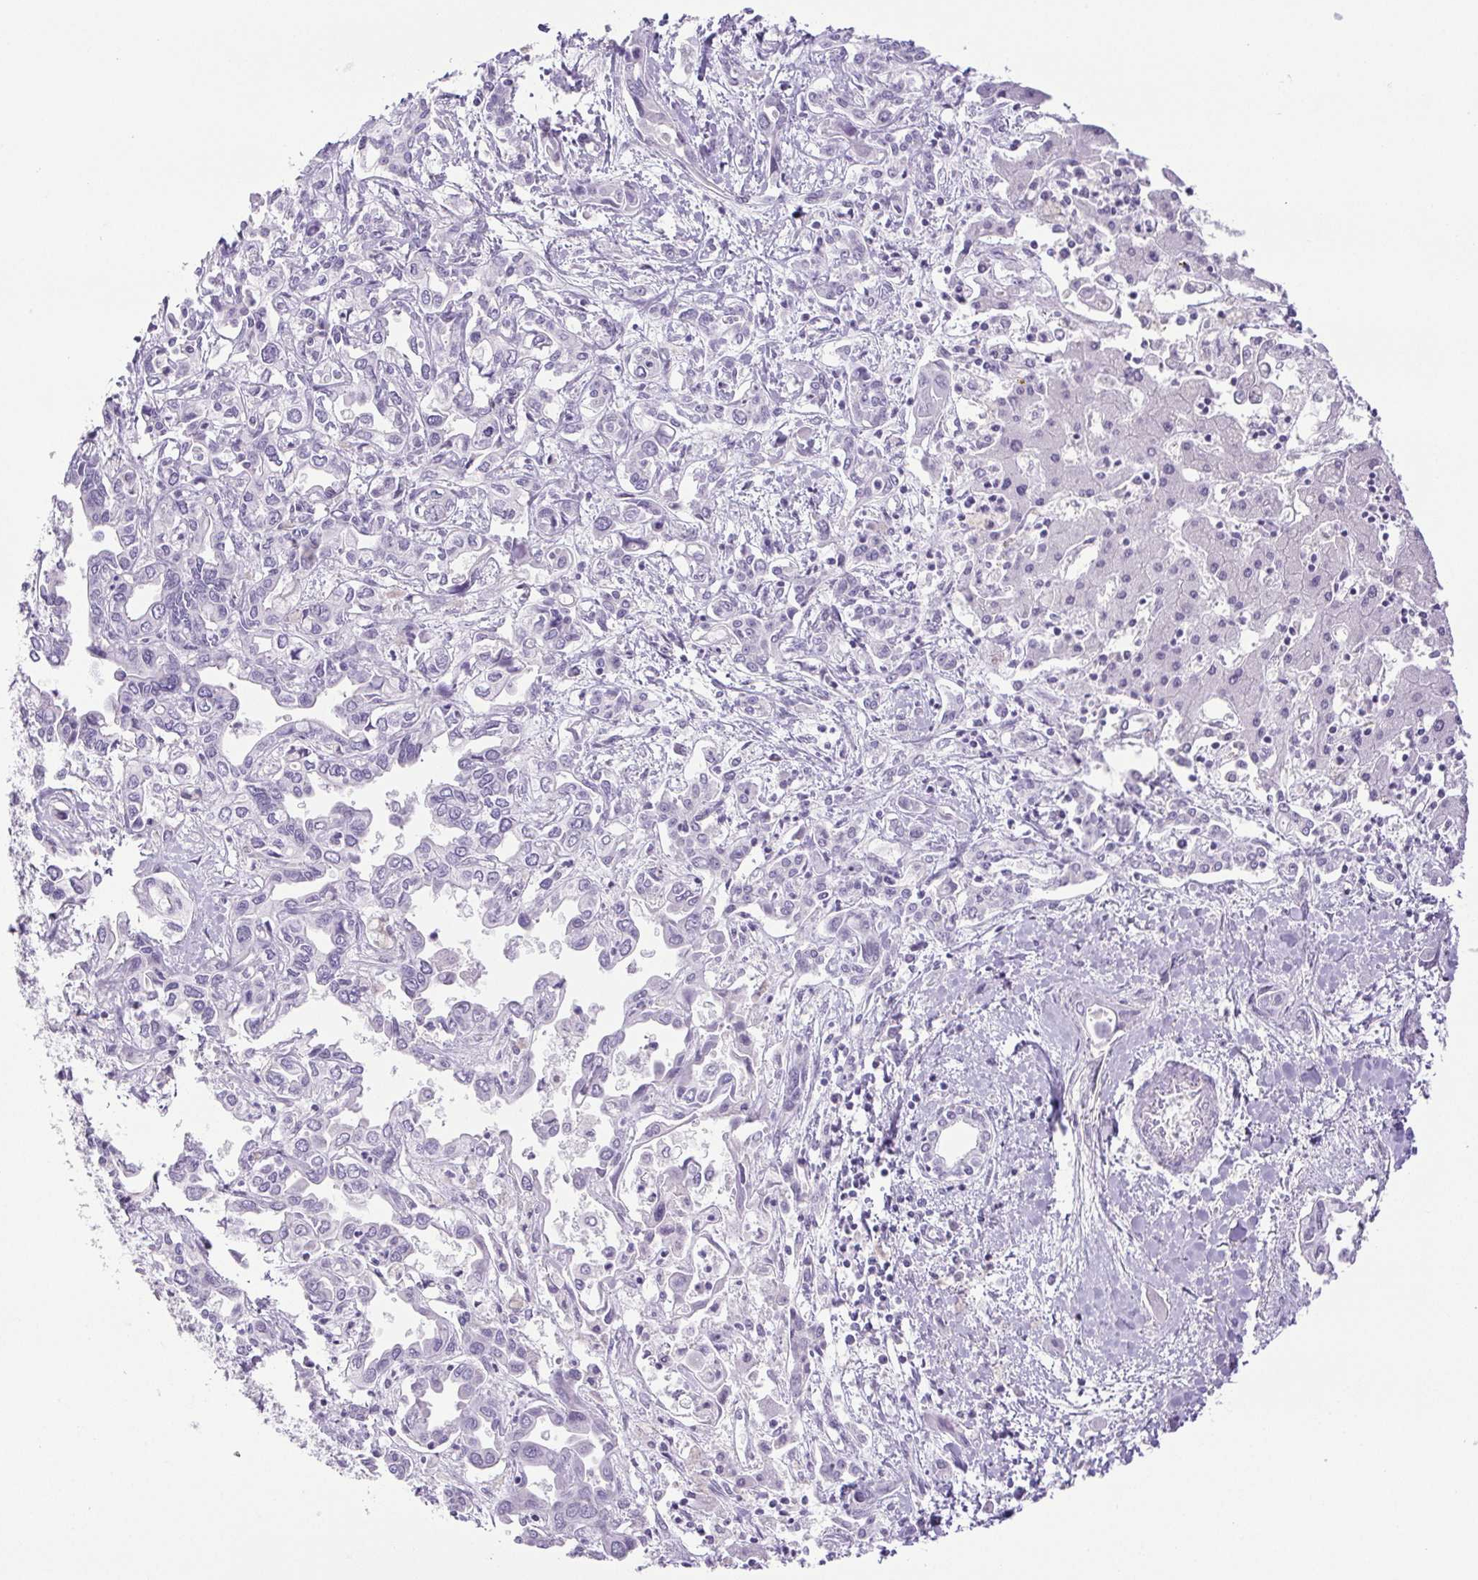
{"staining": {"intensity": "negative", "quantity": "none", "location": "none"}, "tissue": "liver cancer", "cell_type": "Tumor cells", "image_type": "cancer", "snomed": [{"axis": "morphology", "description": "Cholangiocarcinoma"}, {"axis": "topography", "description": "Liver"}], "caption": "IHC micrograph of neoplastic tissue: cholangiocarcinoma (liver) stained with DAB (3,3'-diaminobenzidine) shows no significant protein staining in tumor cells.", "gene": "PAPPA2", "patient": {"sex": "female", "age": 64}}